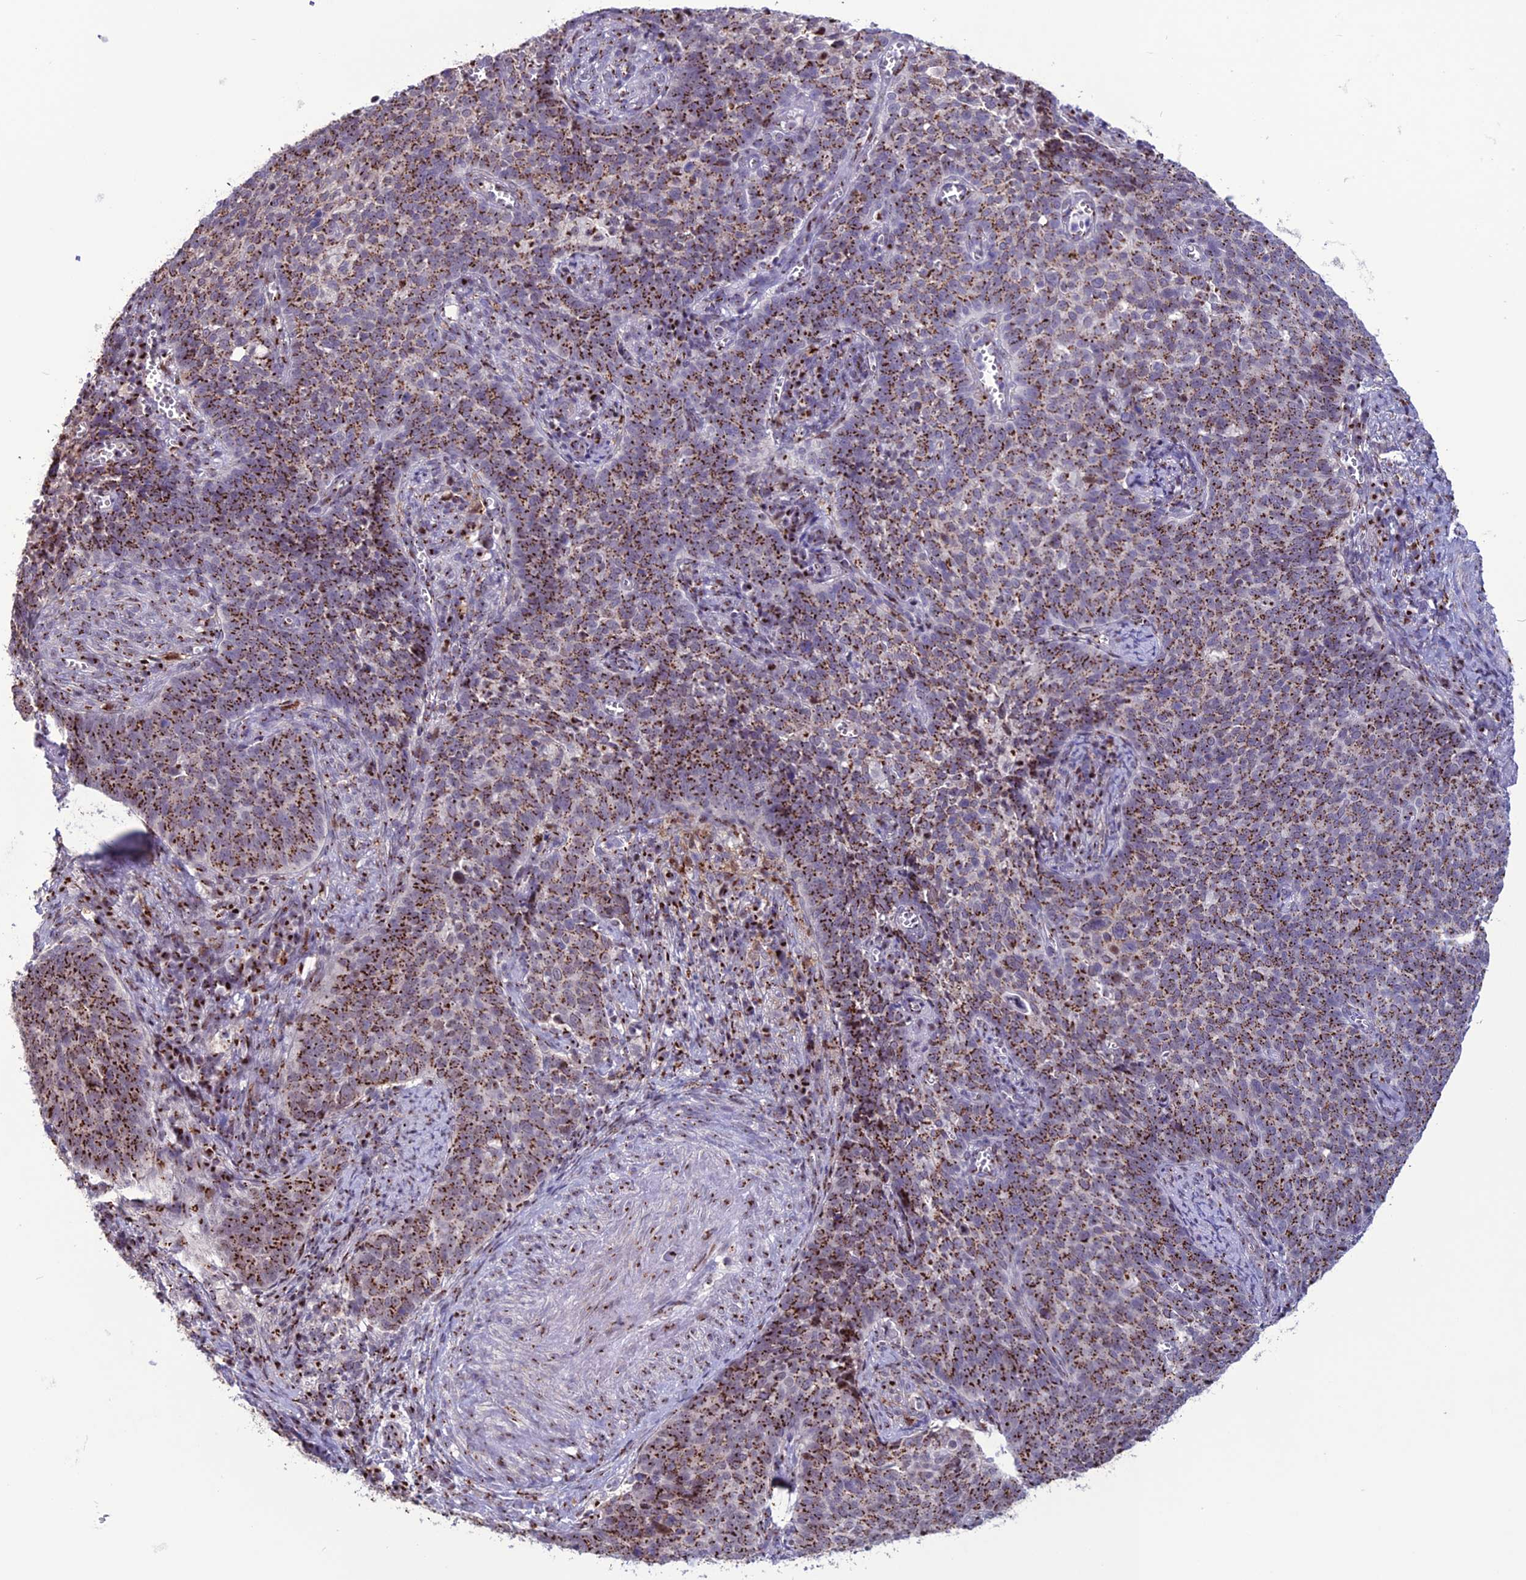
{"staining": {"intensity": "strong", "quantity": ">75%", "location": "cytoplasmic/membranous"}, "tissue": "cervical cancer", "cell_type": "Tumor cells", "image_type": "cancer", "snomed": [{"axis": "morphology", "description": "Normal tissue, NOS"}, {"axis": "morphology", "description": "Squamous cell carcinoma, NOS"}, {"axis": "topography", "description": "Cervix"}], "caption": "This is an image of immunohistochemistry (IHC) staining of cervical squamous cell carcinoma, which shows strong expression in the cytoplasmic/membranous of tumor cells.", "gene": "PLEKHA4", "patient": {"sex": "female", "age": 39}}